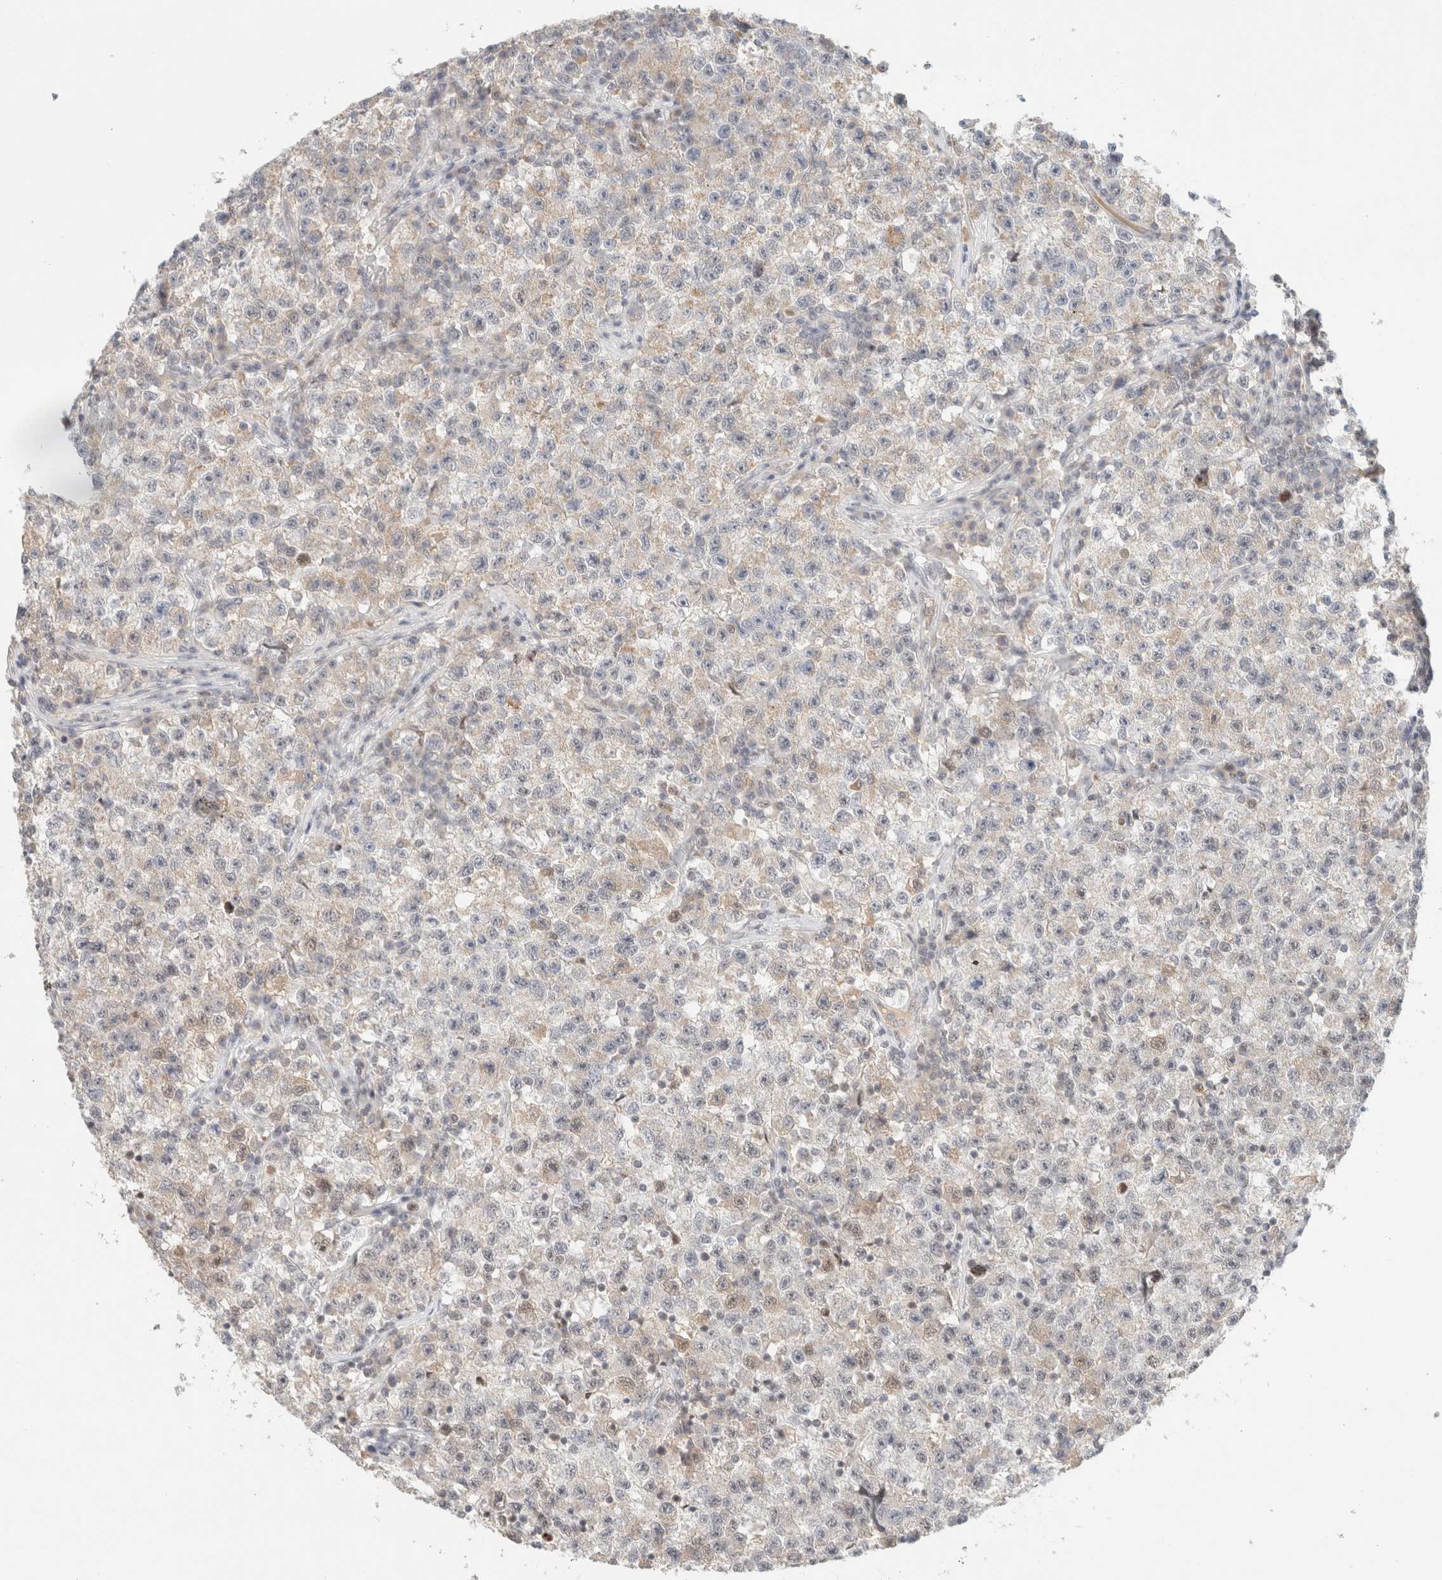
{"staining": {"intensity": "negative", "quantity": "none", "location": "none"}, "tissue": "testis cancer", "cell_type": "Tumor cells", "image_type": "cancer", "snomed": [{"axis": "morphology", "description": "Seminoma, NOS"}, {"axis": "topography", "description": "Testis"}], "caption": "Protein analysis of testis cancer demonstrates no significant positivity in tumor cells.", "gene": "MRM3", "patient": {"sex": "male", "age": 22}}